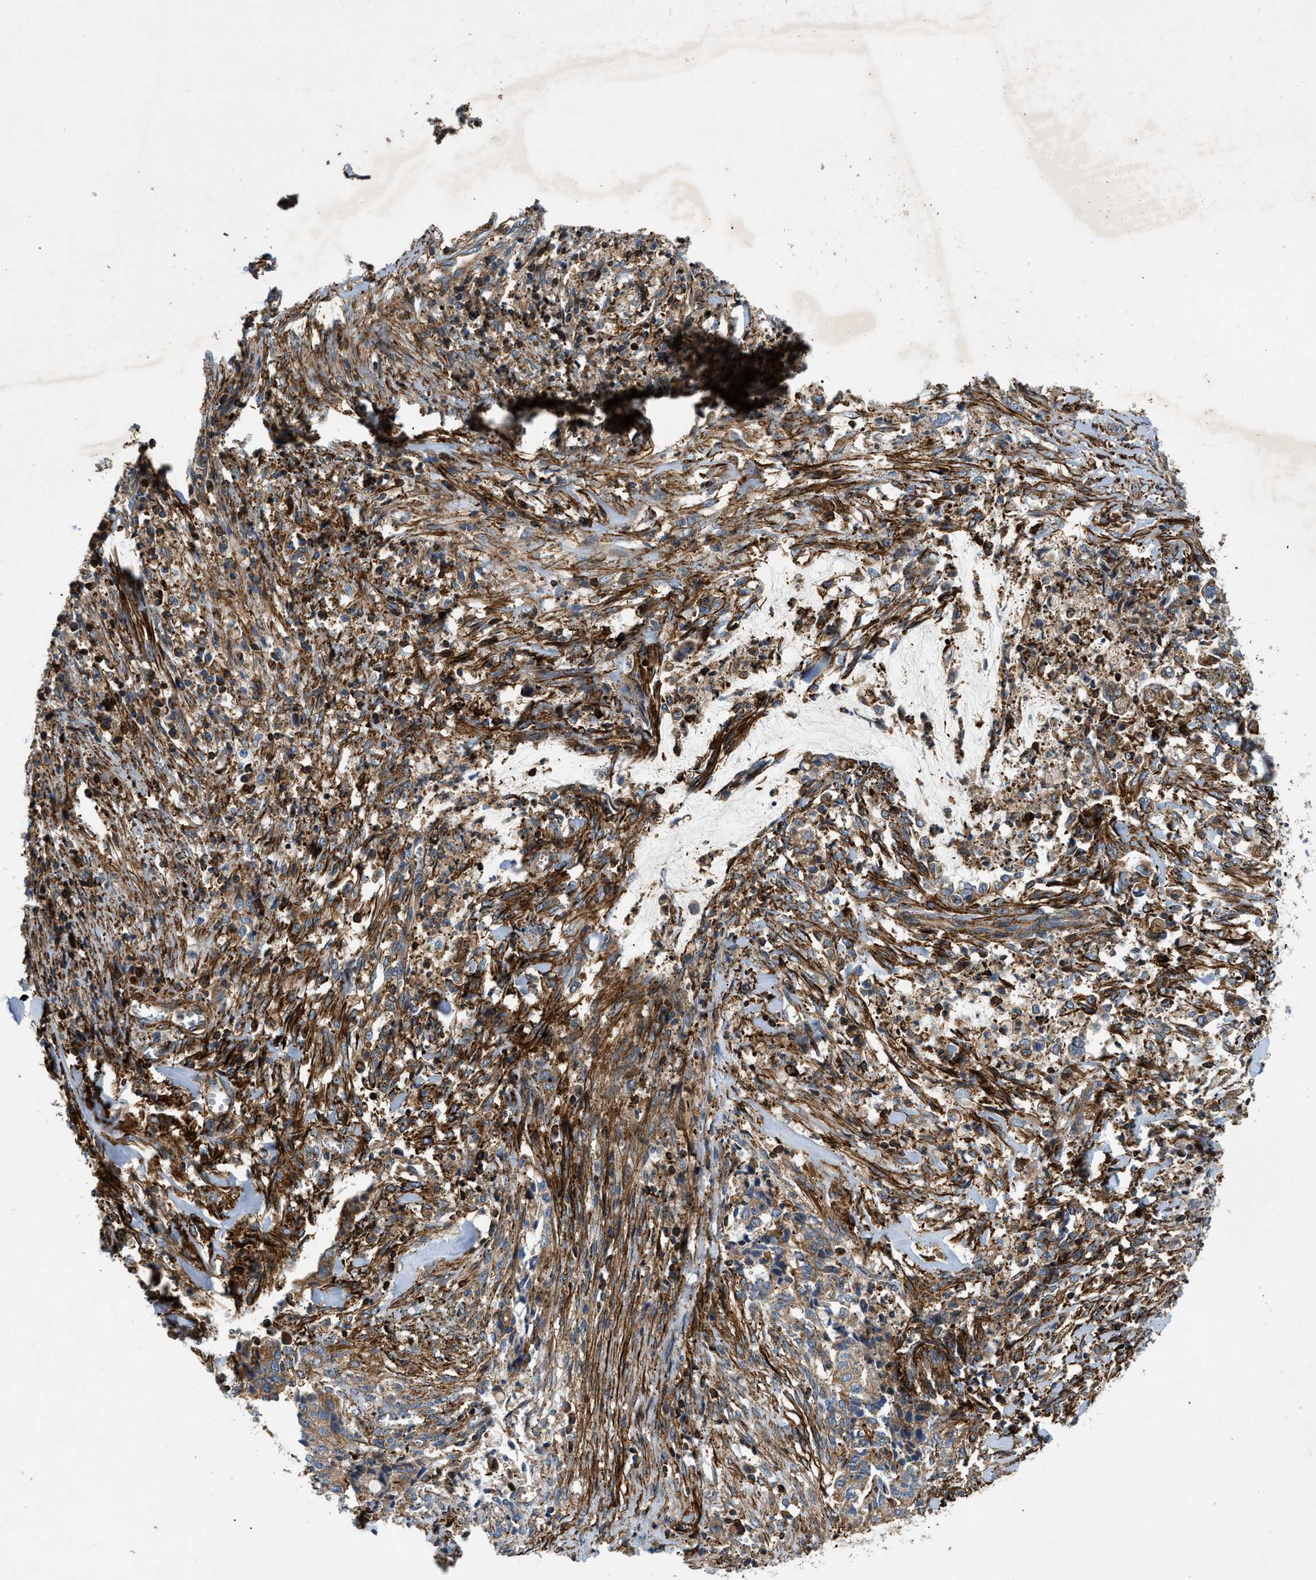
{"staining": {"intensity": "moderate", "quantity": ">75%", "location": "cytoplasmic/membranous"}, "tissue": "cervical cancer", "cell_type": "Tumor cells", "image_type": "cancer", "snomed": [{"axis": "morphology", "description": "Adenocarcinoma, NOS"}, {"axis": "topography", "description": "Cervix"}], "caption": "Cervical cancer (adenocarcinoma) was stained to show a protein in brown. There is medium levels of moderate cytoplasmic/membranous expression in approximately >75% of tumor cells. (IHC, brightfield microscopy, high magnification).", "gene": "DHODH", "patient": {"sex": "female", "age": 44}}